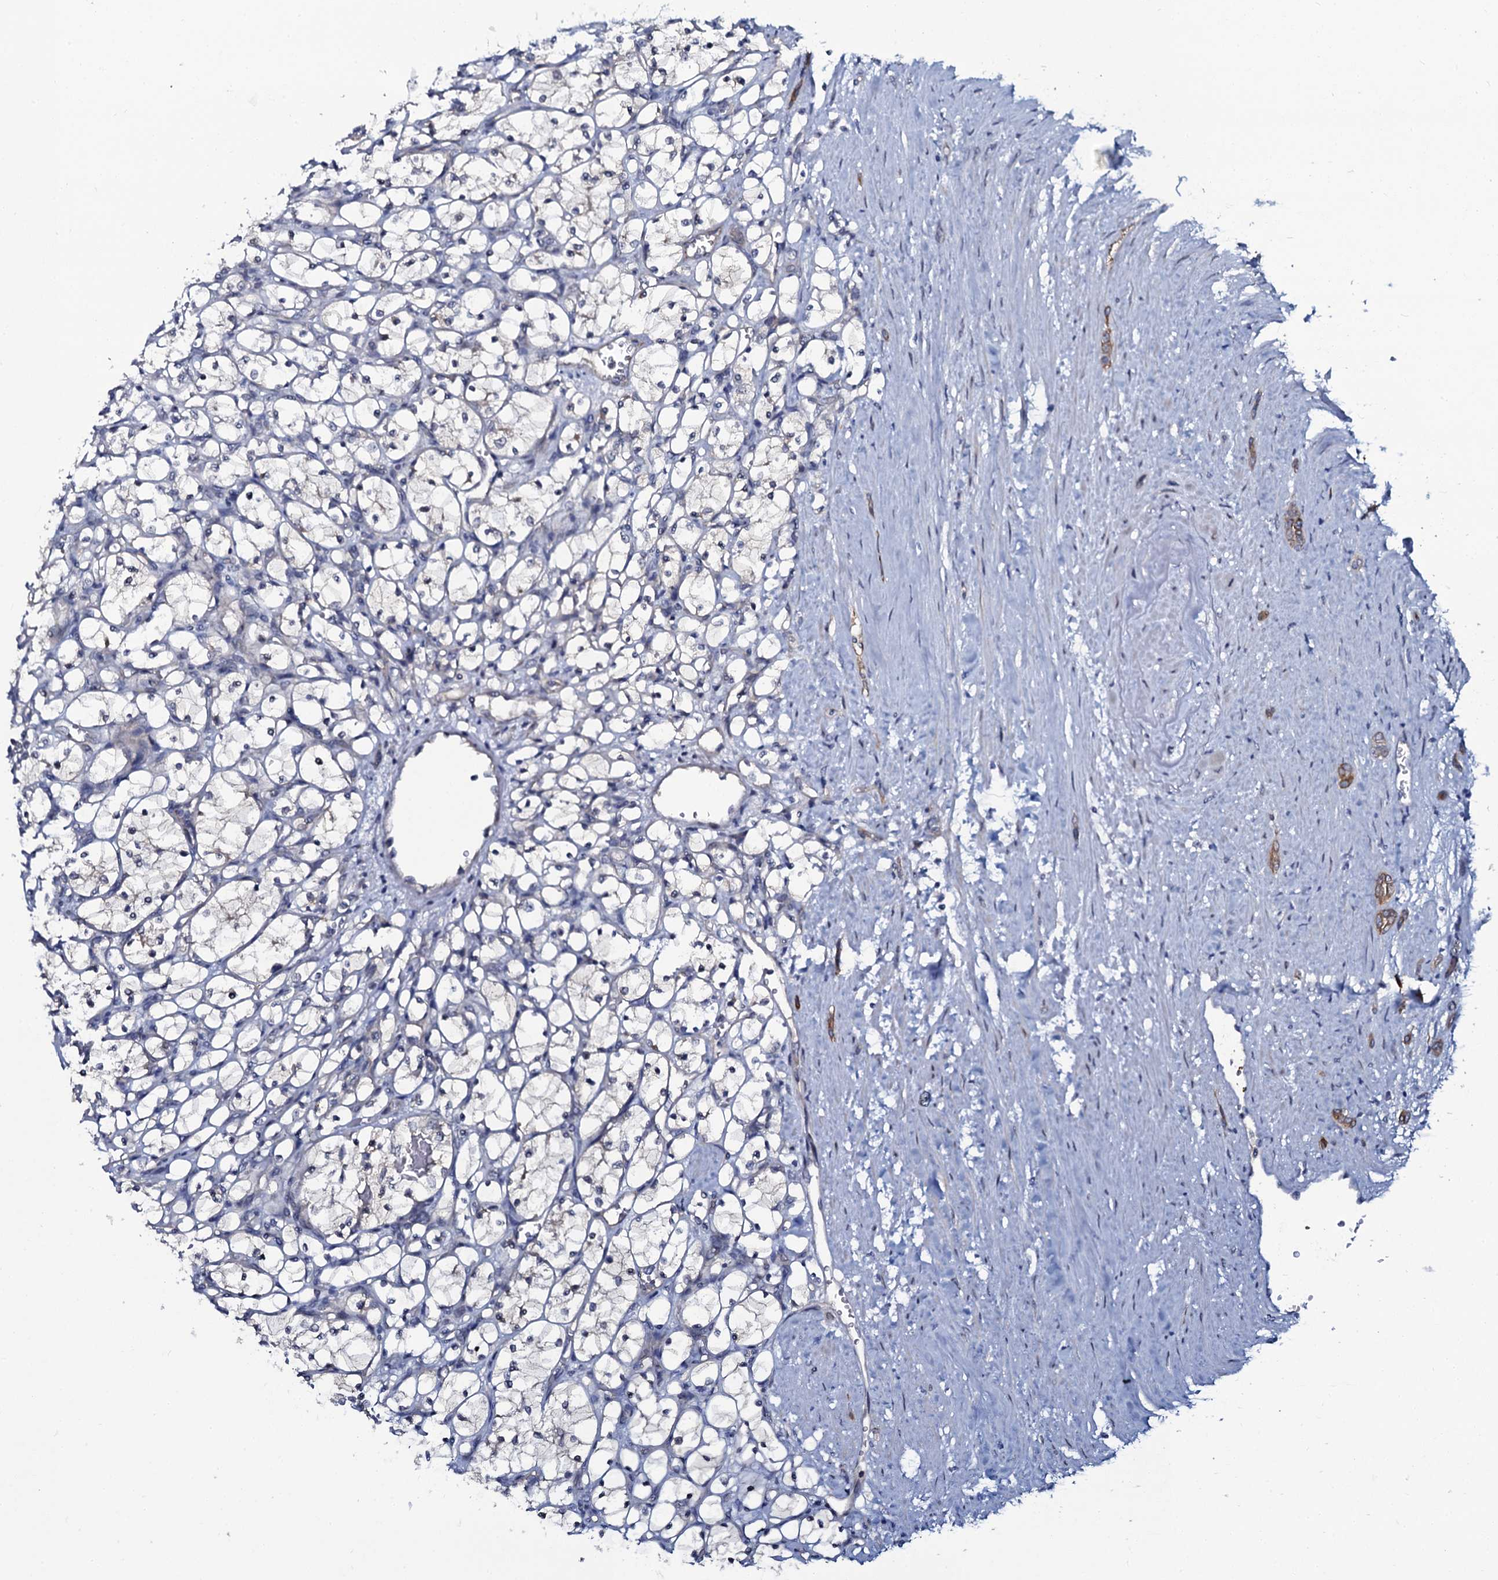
{"staining": {"intensity": "negative", "quantity": "none", "location": "none"}, "tissue": "renal cancer", "cell_type": "Tumor cells", "image_type": "cancer", "snomed": [{"axis": "morphology", "description": "Adenocarcinoma, NOS"}, {"axis": "topography", "description": "Kidney"}], "caption": "DAB (3,3'-diaminobenzidine) immunohistochemical staining of adenocarcinoma (renal) displays no significant expression in tumor cells.", "gene": "C10orf88", "patient": {"sex": "female", "age": 69}}